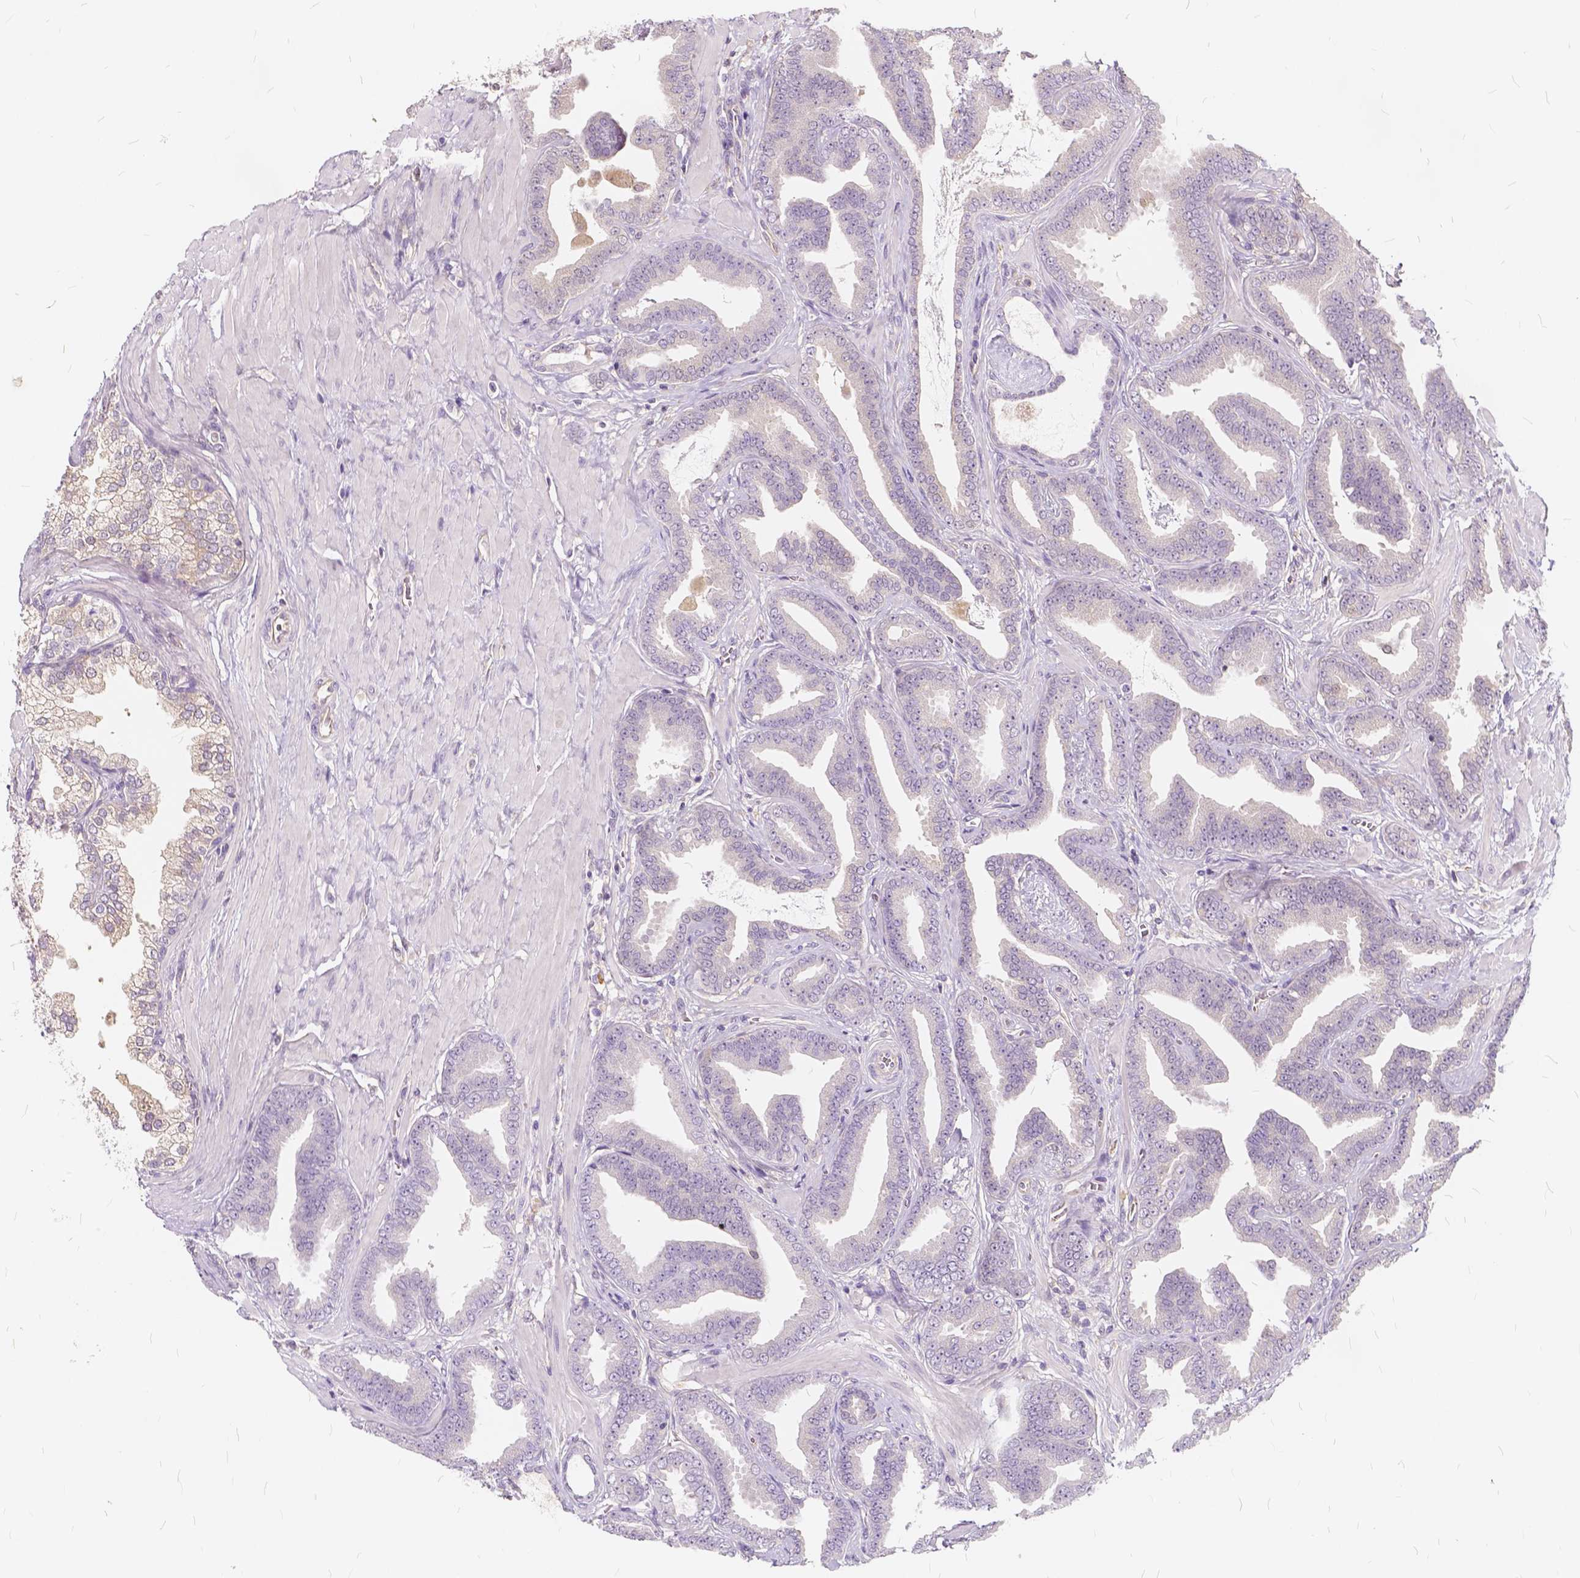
{"staining": {"intensity": "negative", "quantity": "none", "location": "none"}, "tissue": "prostate cancer", "cell_type": "Tumor cells", "image_type": "cancer", "snomed": [{"axis": "morphology", "description": "Adenocarcinoma, Low grade"}, {"axis": "topography", "description": "Prostate"}], "caption": "There is no significant positivity in tumor cells of prostate cancer (adenocarcinoma (low-grade)).", "gene": "KIAA0513", "patient": {"sex": "male", "age": 63}}